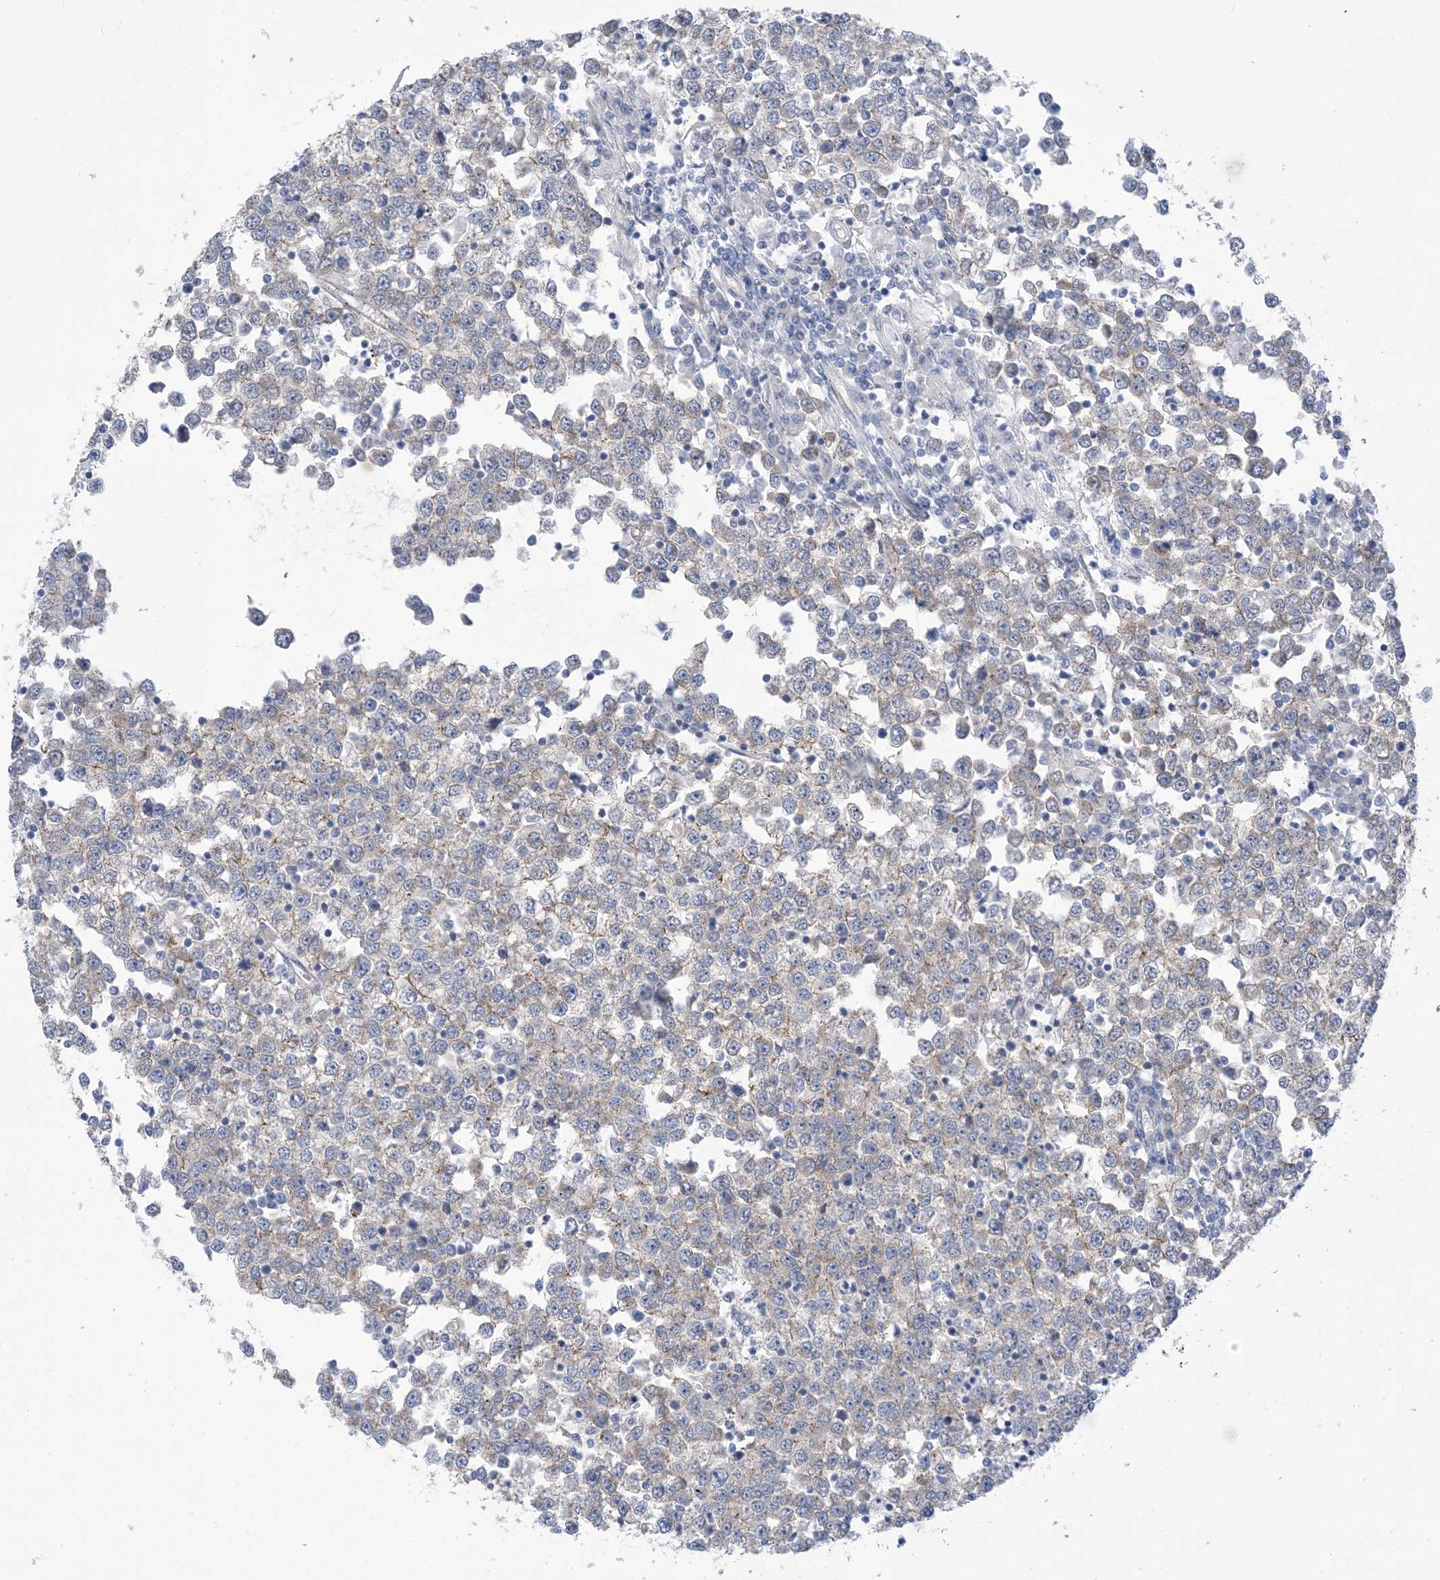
{"staining": {"intensity": "negative", "quantity": "none", "location": "none"}, "tissue": "testis cancer", "cell_type": "Tumor cells", "image_type": "cancer", "snomed": [{"axis": "morphology", "description": "Seminoma, NOS"}, {"axis": "topography", "description": "Testis"}], "caption": "The IHC histopathology image has no significant staining in tumor cells of testis cancer (seminoma) tissue. The staining was performed using DAB (3,3'-diaminobenzidine) to visualize the protein expression in brown, while the nuclei were stained in blue with hematoxylin (Magnification: 20x).", "gene": "EHBP1", "patient": {"sex": "male", "age": 65}}